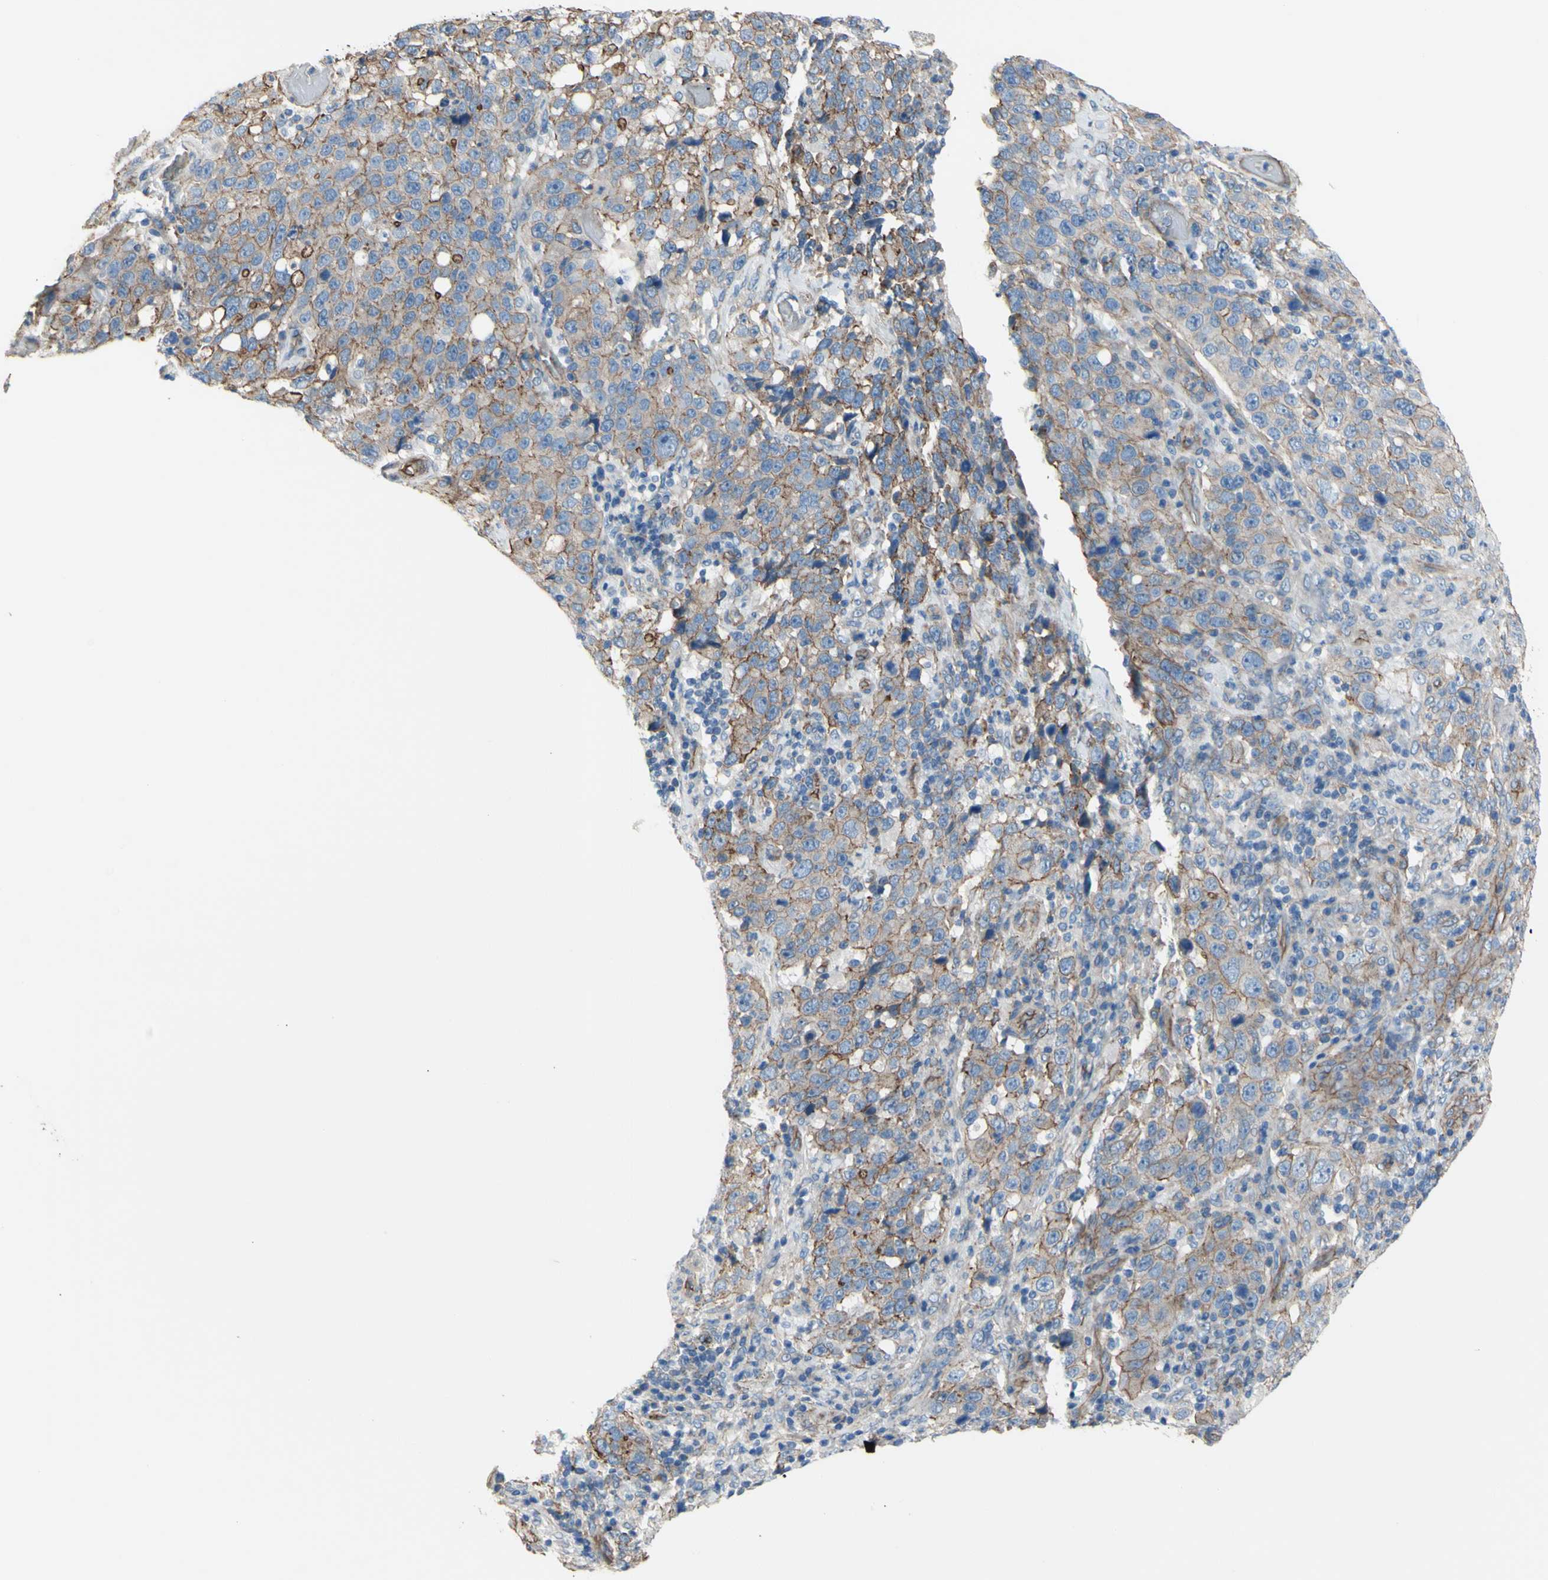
{"staining": {"intensity": "moderate", "quantity": ">75%", "location": "cytoplasmic/membranous"}, "tissue": "stomach cancer", "cell_type": "Tumor cells", "image_type": "cancer", "snomed": [{"axis": "morphology", "description": "Normal tissue, NOS"}, {"axis": "morphology", "description": "Adenocarcinoma, NOS"}, {"axis": "topography", "description": "Stomach"}], "caption": "Stomach cancer was stained to show a protein in brown. There is medium levels of moderate cytoplasmic/membranous positivity in approximately >75% of tumor cells. Nuclei are stained in blue.", "gene": "TPBG", "patient": {"sex": "male", "age": 48}}